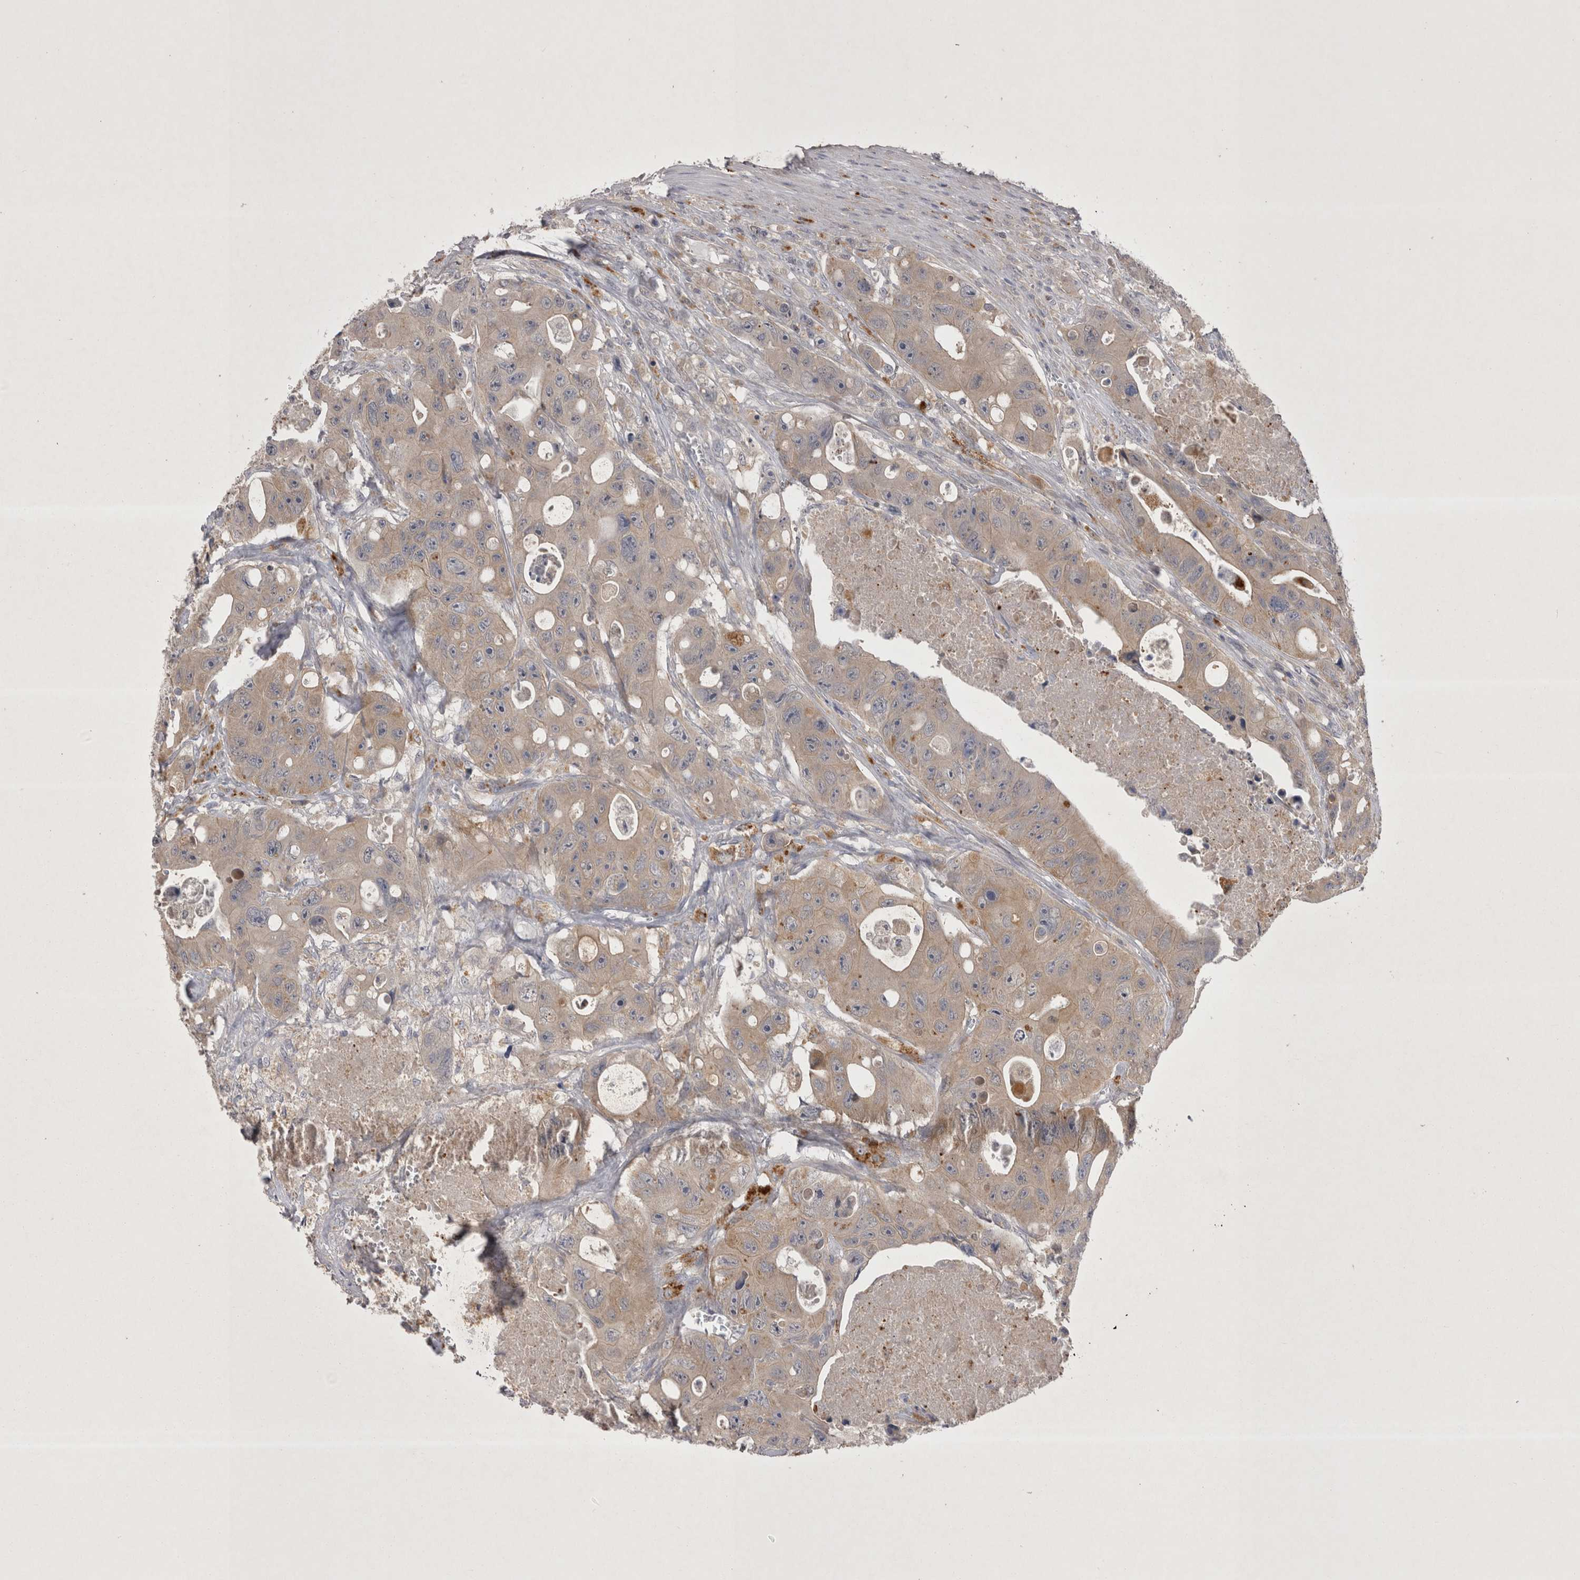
{"staining": {"intensity": "weak", "quantity": ">75%", "location": "cytoplasmic/membranous"}, "tissue": "colorectal cancer", "cell_type": "Tumor cells", "image_type": "cancer", "snomed": [{"axis": "morphology", "description": "Adenocarcinoma, NOS"}, {"axis": "topography", "description": "Colon"}], "caption": "Colorectal adenocarcinoma stained for a protein (brown) demonstrates weak cytoplasmic/membranous positive positivity in approximately >75% of tumor cells.", "gene": "CTBS", "patient": {"sex": "female", "age": 46}}